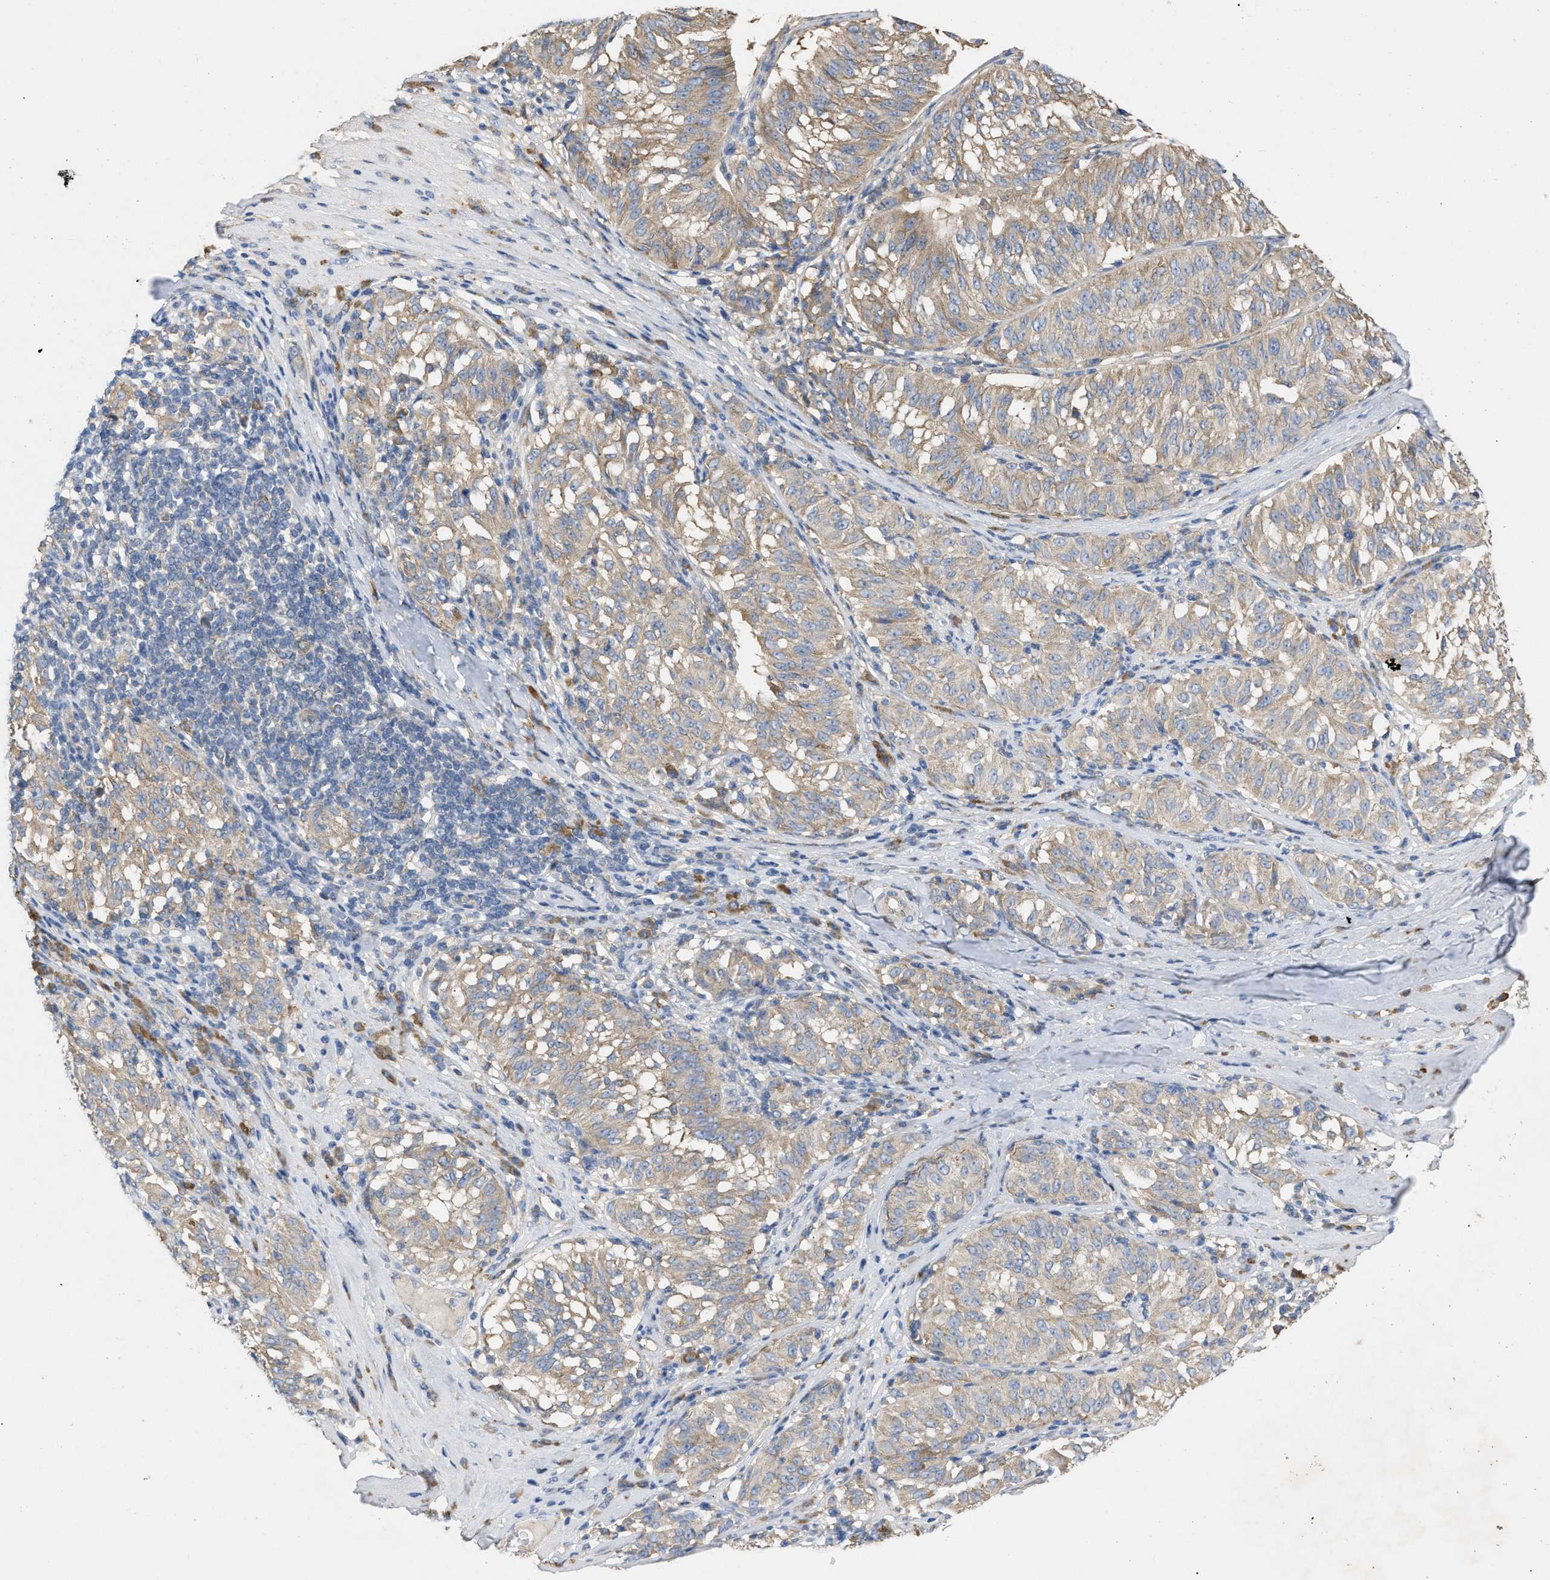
{"staining": {"intensity": "weak", "quantity": ">75%", "location": "cytoplasmic/membranous"}, "tissue": "melanoma", "cell_type": "Tumor cells", "image_type": "cancer", "snomed": [{"axis": "morphology", "description": "Malignant melanoma, NOS"}, {"axis": "topography", "description": "Skin"}], "caption": "Human malignant melanoma stained for a protein (brown) demonstrates weak cytoplasmic/membranous positive staining in about >75% of tumor cells.", "gene": "TMEM131", "patient": {"sex": "female", "age": 72}}